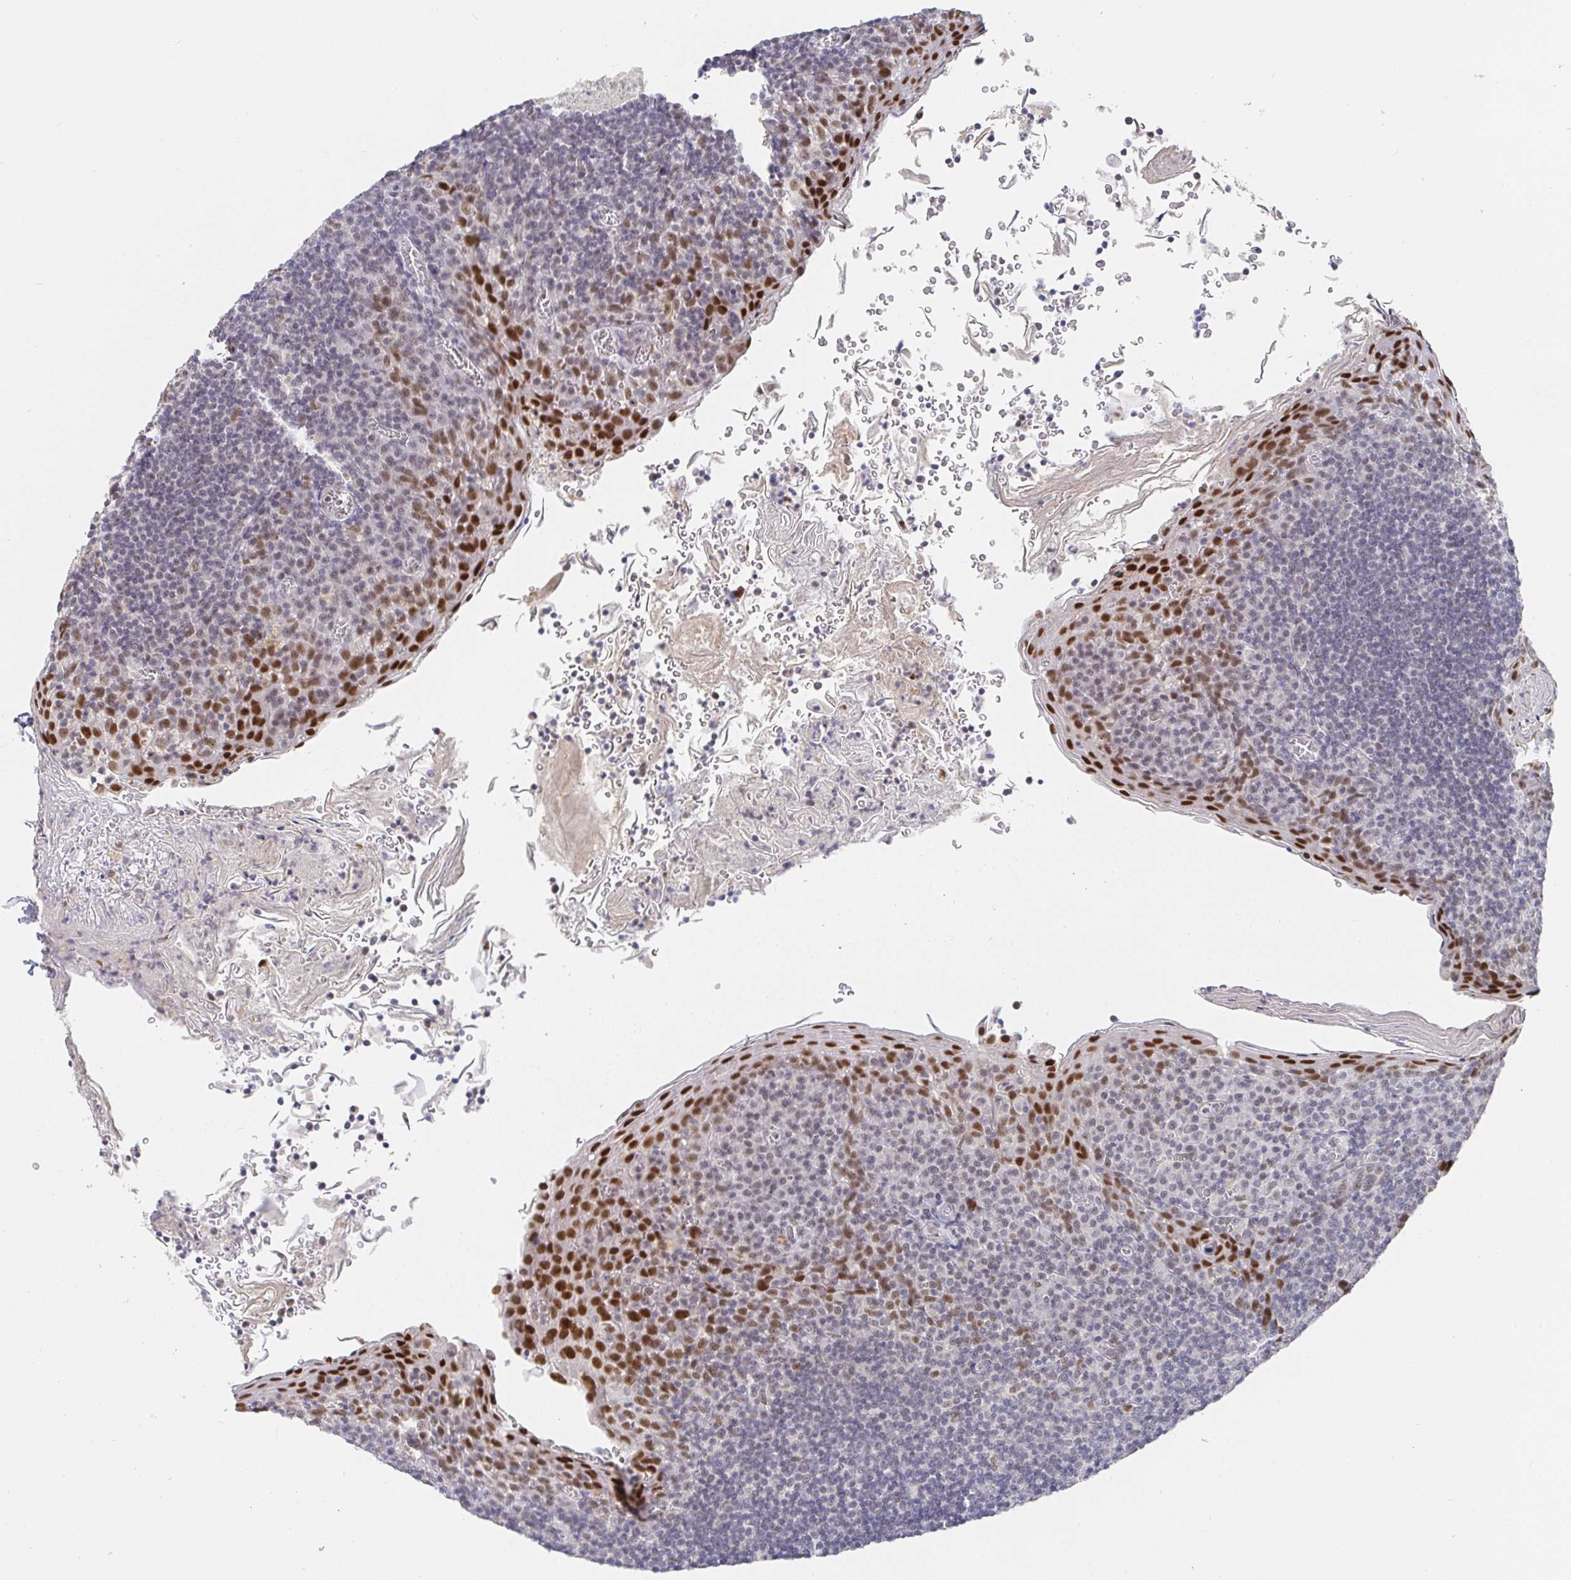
{"staining": {"intensity": "weak", "quantity": ">75%", "location": "nuclear"}, "tissue": "tonsil", "cell_type": "Germinal center cells", "image_type": "normal", "snomed": [{"axis": "morphology", "description": "Normal tissue, NOS"}, {"axis": "topography", "description": "Tonsil"}], "caption": "The image reveals immunohistochemical staining of benign tonsil. There is weak nuclear expression is appreciated in about >75% of germinal center cells.", "gene": "RCOR1", "patient": {"sex": "male", "age": 27}}